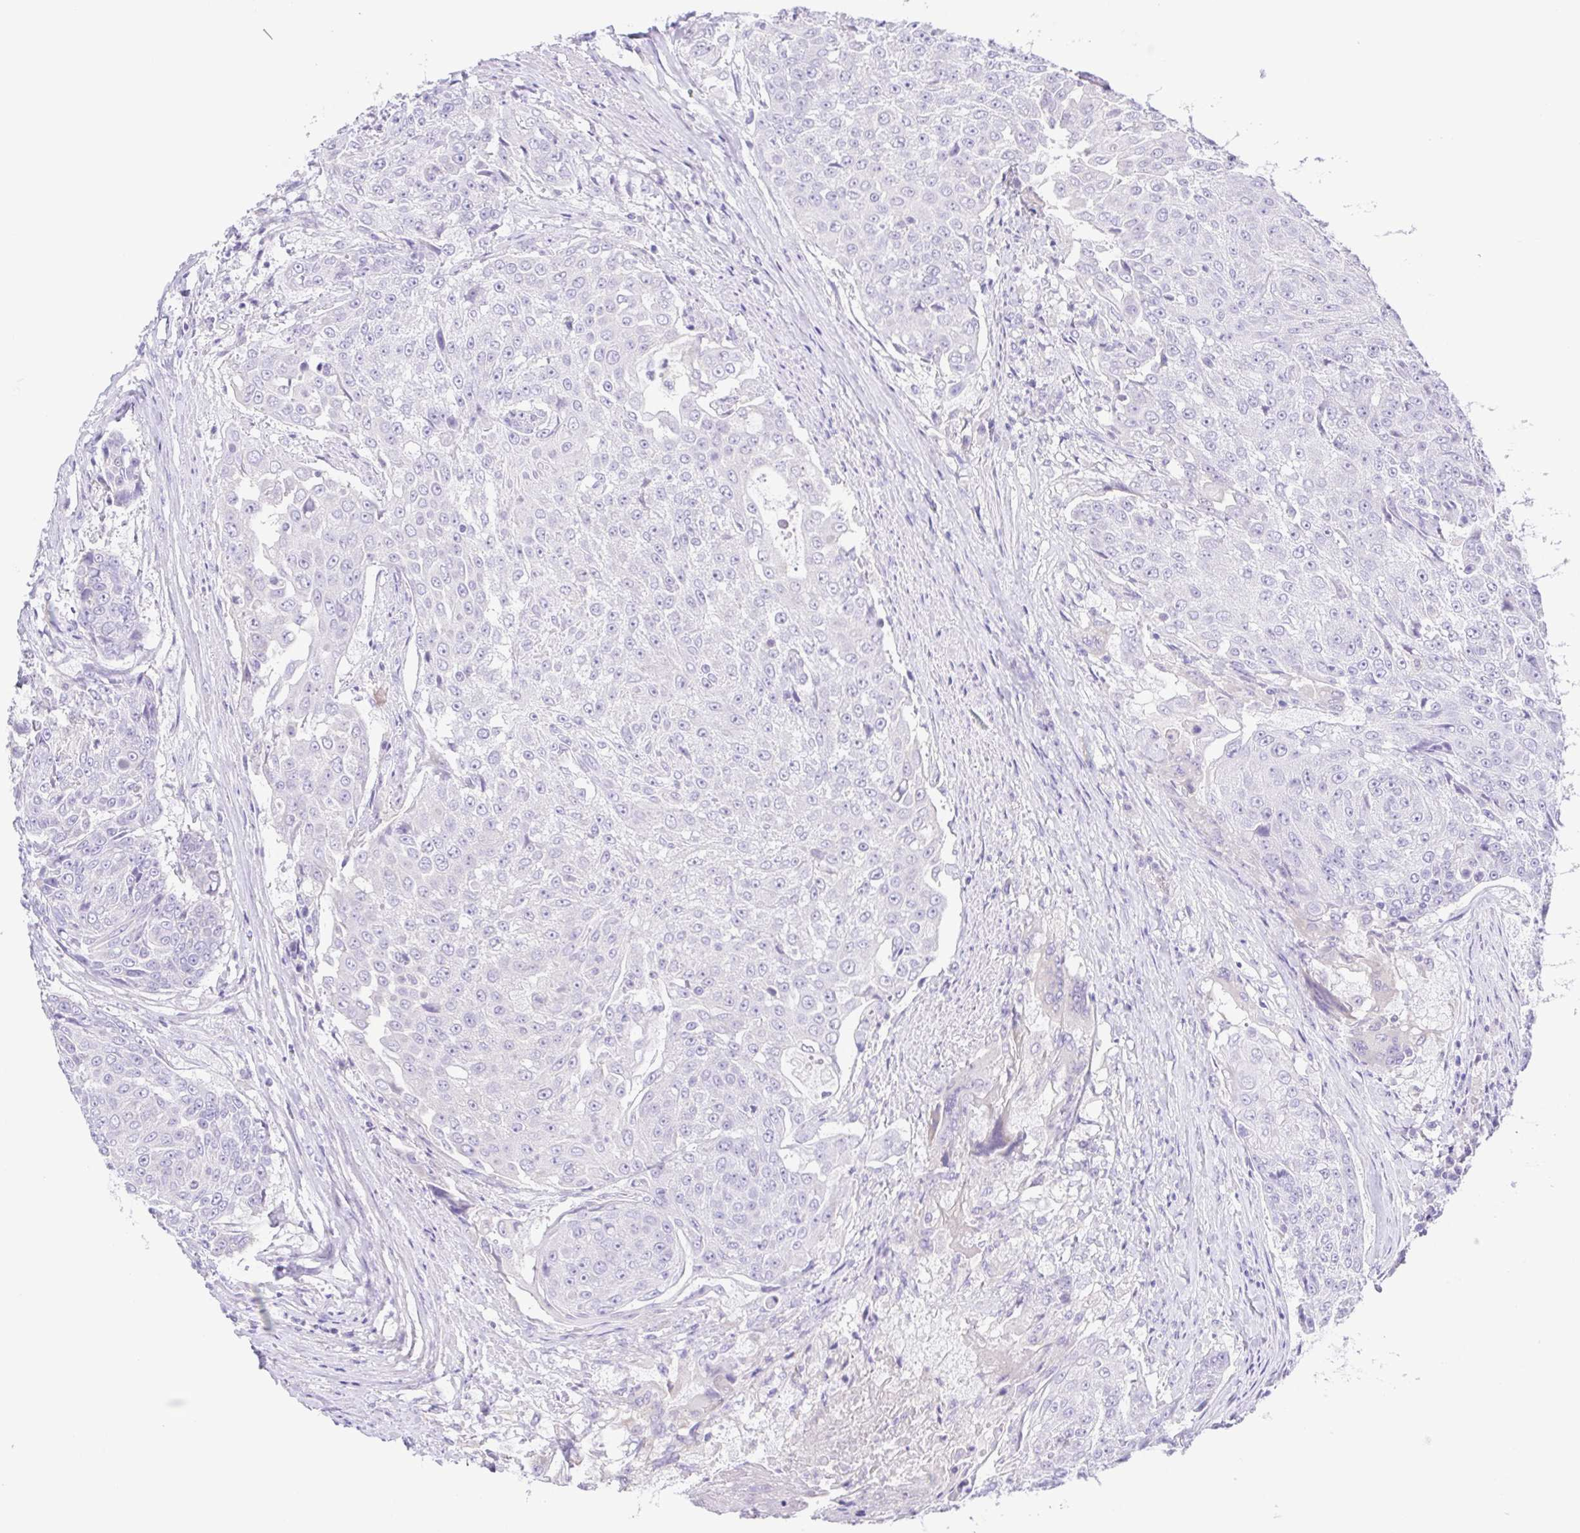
{"staining": {"intensity": "negative", "quantity": "none", "location": "none"}, "tissue": "urothelial cancer", "cell_type": "Tumor cells", "image_type": "cancer", "snomed": [{"axis": "morphology", "description": "Urothelial carcinoma, High grade"}, {"axis": "topography", "description": "Urinary bladder"}], "caption": "Immunohistochemistry of human urothelial cancer reveals no positivity in tumor cells. (Stains: DAB immunohistochemistry with hematoxylin counter stain, Microscopy: brightfield microscopy at high magnification).", "gene": "A1BG", "patient": {"sex": "female", "age": 63}}